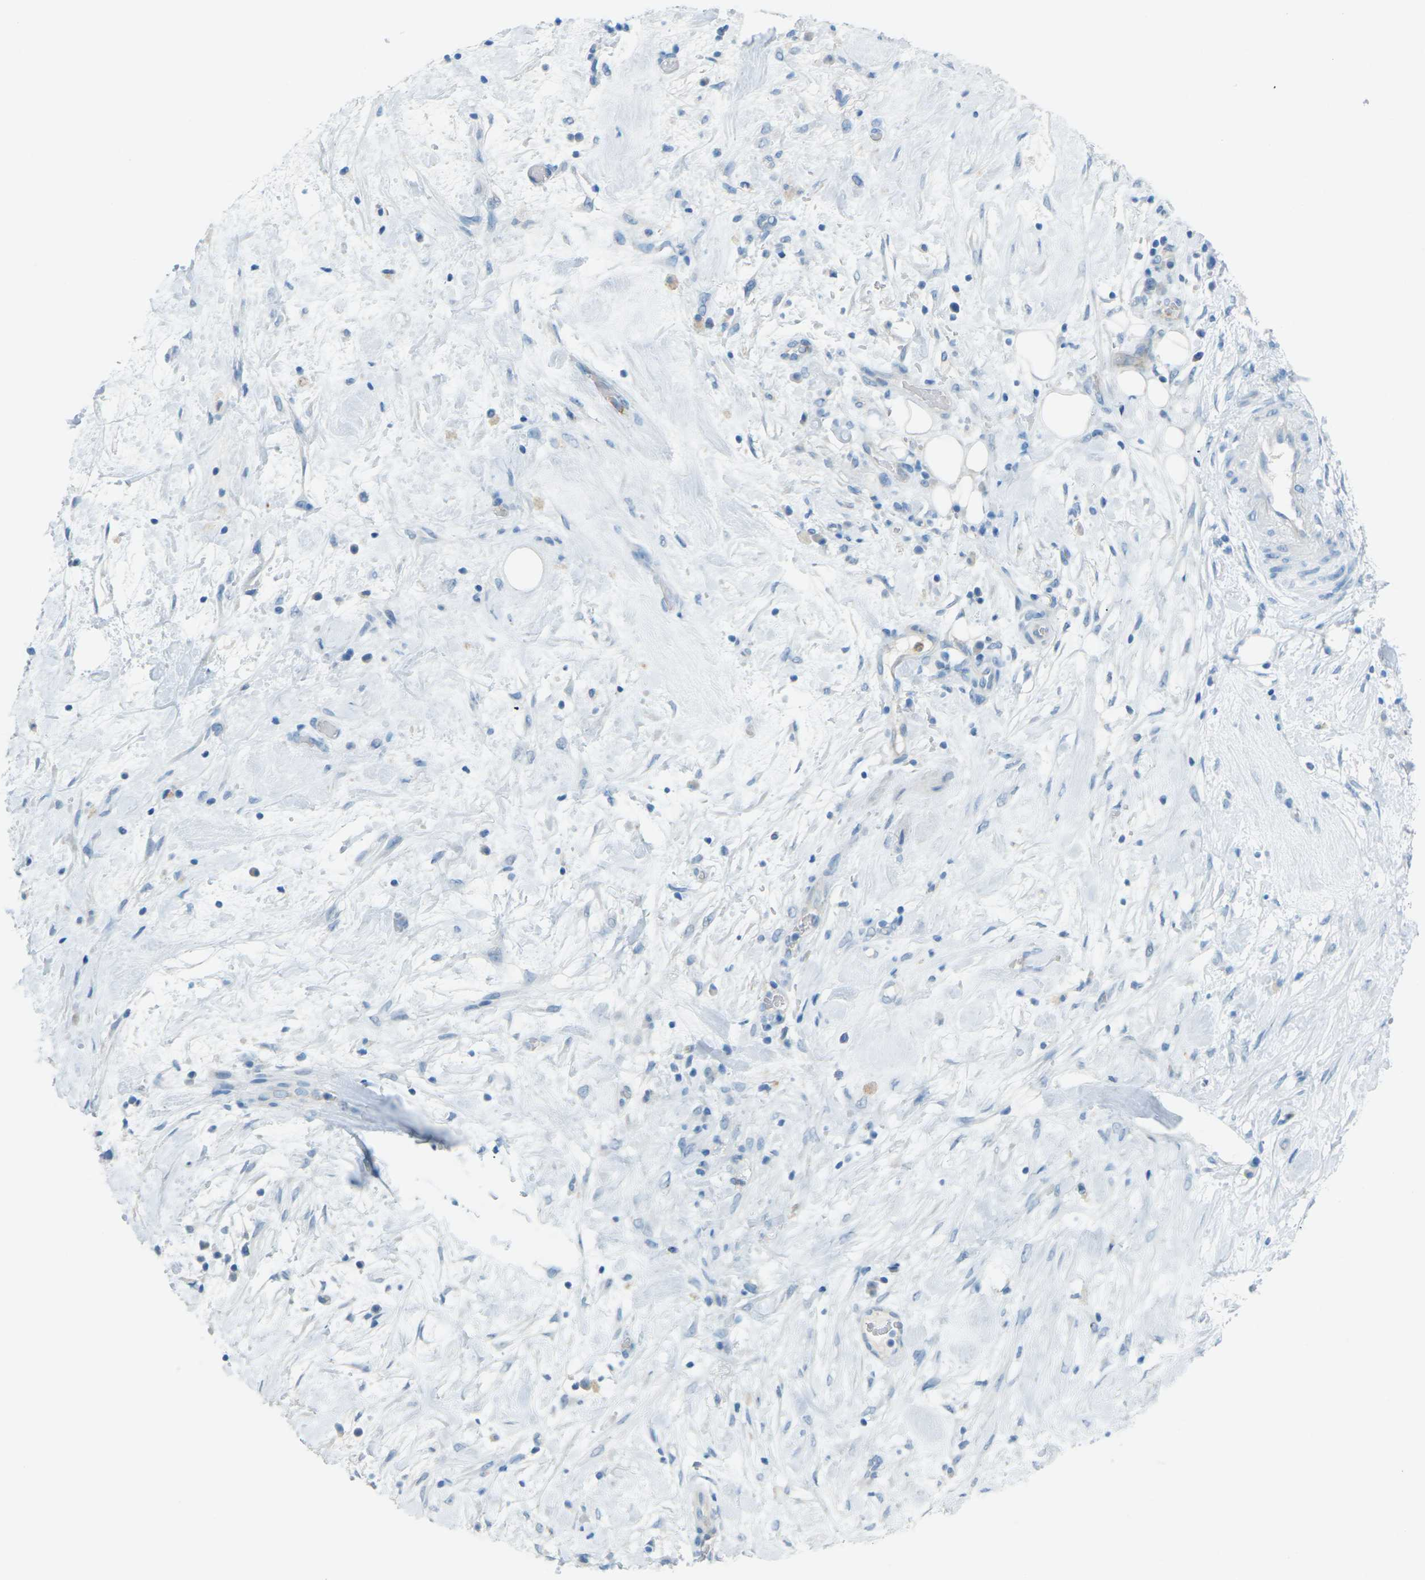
{"staining": {"intensity": "negative", "quantity": "none", "location": "none"}, "tissue": "pancreatic cancer", "cell_type": "Tumor cells", "image_type": "cancer", "snomed": [{"axis": "morphology", "description": "Adenocarcinoma, NOS"}, {"axis": "topography", "description": "Pancreas"}], "caption": "Human adenocarcinoma (pancreatic) stained for a protein using IHC shows no positivity in tumor cells.", "gene": "CDH16", "patient": {"sex": "female", "age": 78}}